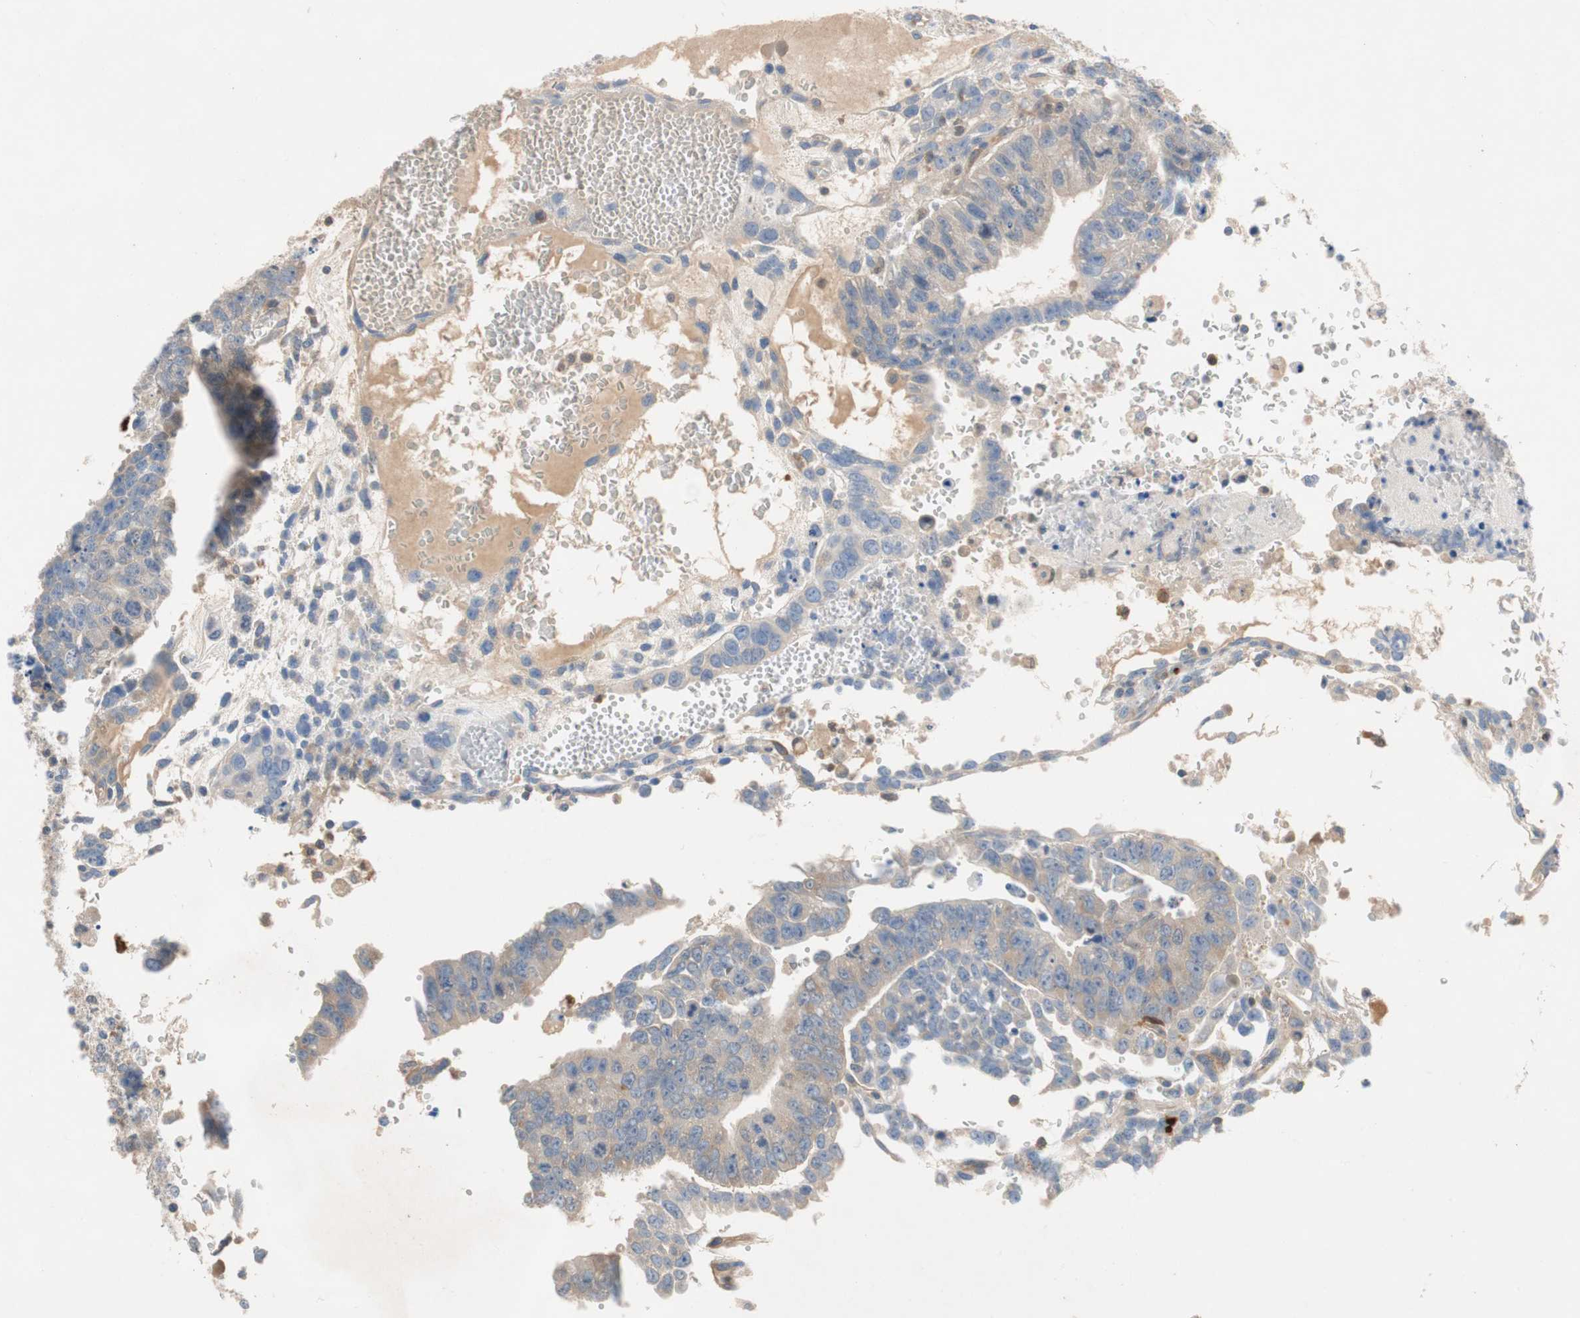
{"staining": {"intensity": "weak", "quantity": "<25%", "location": "cytoplasmic/membranous"}, "tissue": "testis cancer", "cell_type": "Tumor cells", "image_type": "cancer", "snomed": [{"axis": "morphology", "description": "Seminoma, NOS"}, {"axis": "morphology", "description": "Carcinoma, Embryonal, NOS"}, {"axis": "topography", "description": "Testis"}], "caption": "A high-resolution histopathology image shows immunohistochemistry (IHC) staining of seminoma (testis), which shows no significant staining in tumor cells.", "gene": "RELB", "patient": {"sex": "male", "age": 52}}